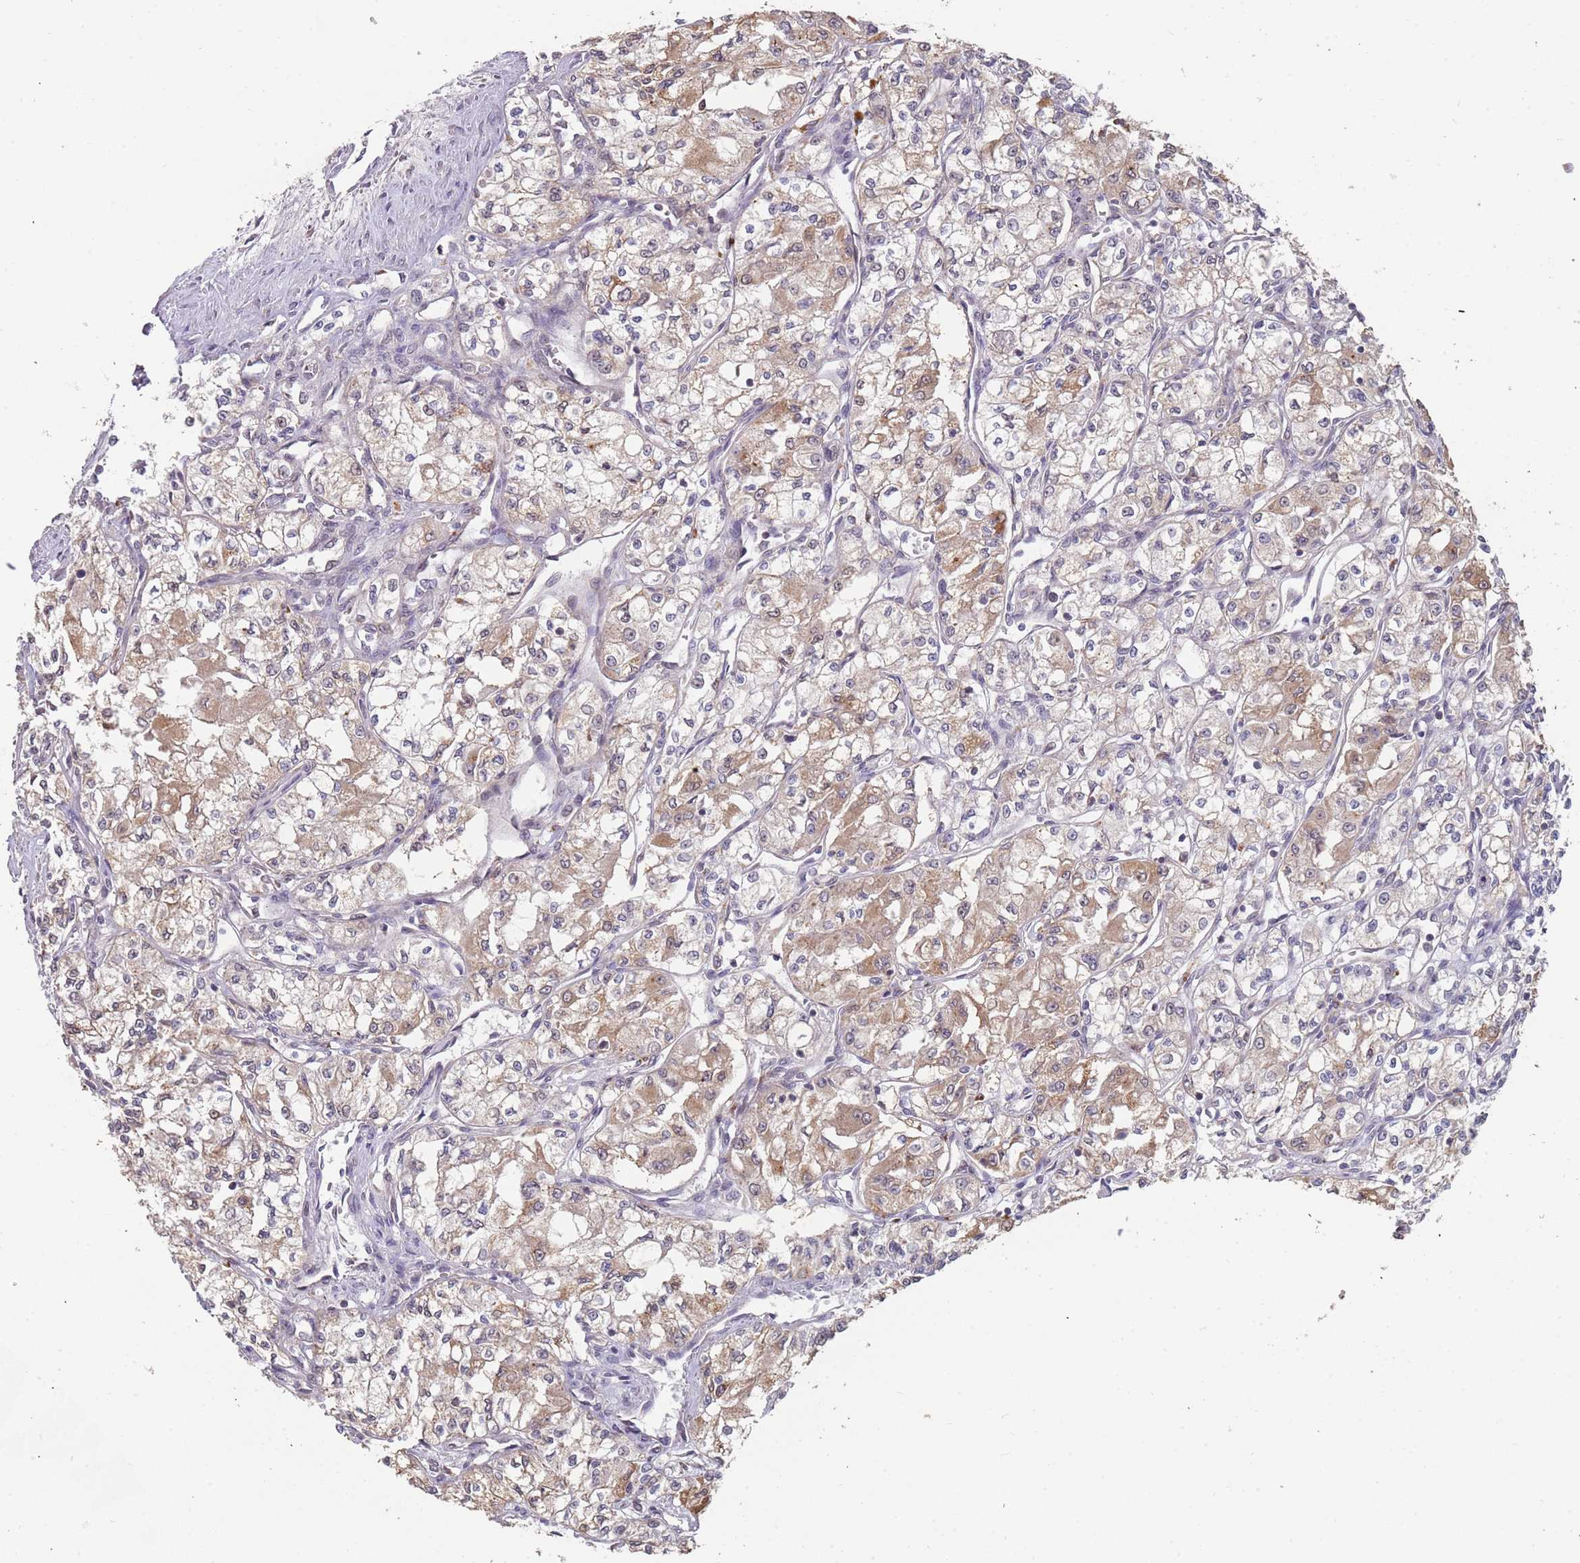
{"staining": {"intensity": "moderate", "quantity": "25%-75%", "location": "cytoplasmic/membranous"}, "tissue": "renal cancer", "cell_type": "Tumor cells", "image_type": "cancer", "snomed": [{"axis": "morphology", "description": "Adenocarcinoma, NOS"}, {"axis": "topography", "description": "Kidney"}], "caption": "IHC photomicrograph of human renal cancer (adenocarcinoma) stained for a protein (brown), which shows medium levels of moderate cytoplasmic/membranous positivity in about 25%-75% of tumor cells.", "gene": "TMEM64", "patient": {"sex": "male", "age": 59}}